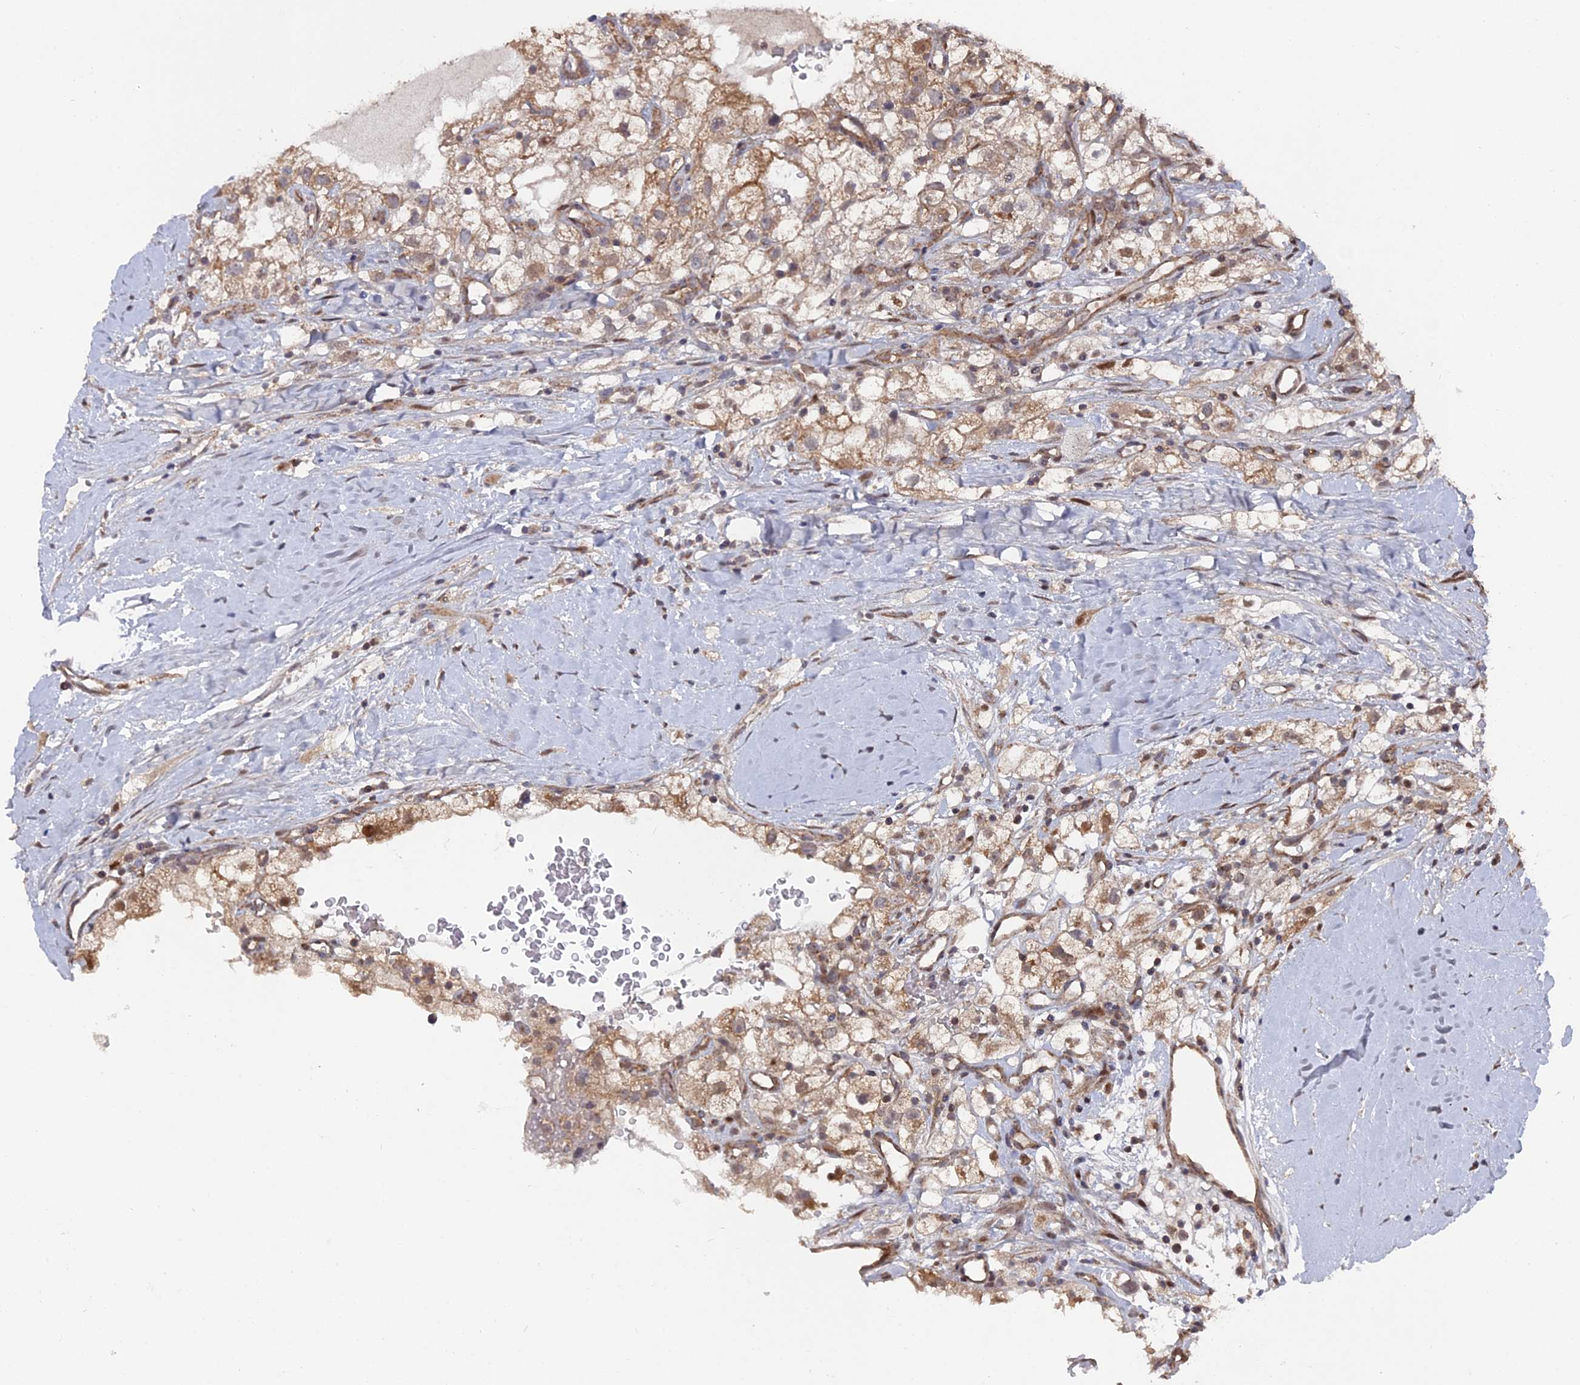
{"staining": {"intensity": "moderate", "quantity": ">75%", "location": "cytoplasmic/membranous"}, "tissue": "renal cancer", "cell_type": "Tumor cells", "image_type": "cancer", "snomed": [{"axis": "morphology", "description": "Adenocarcinoma, NOS"}, {"axis": "topography", "description": "Kidney"}], "caption": "Tumor cells display medium levels of moderate cytoplasmic/membranous positivity in about >75% of cells in human renal cancer. Nuclei are stained in blue.", "gene": "UNC5D", "patient": {"sex": "male", "age": 59}}